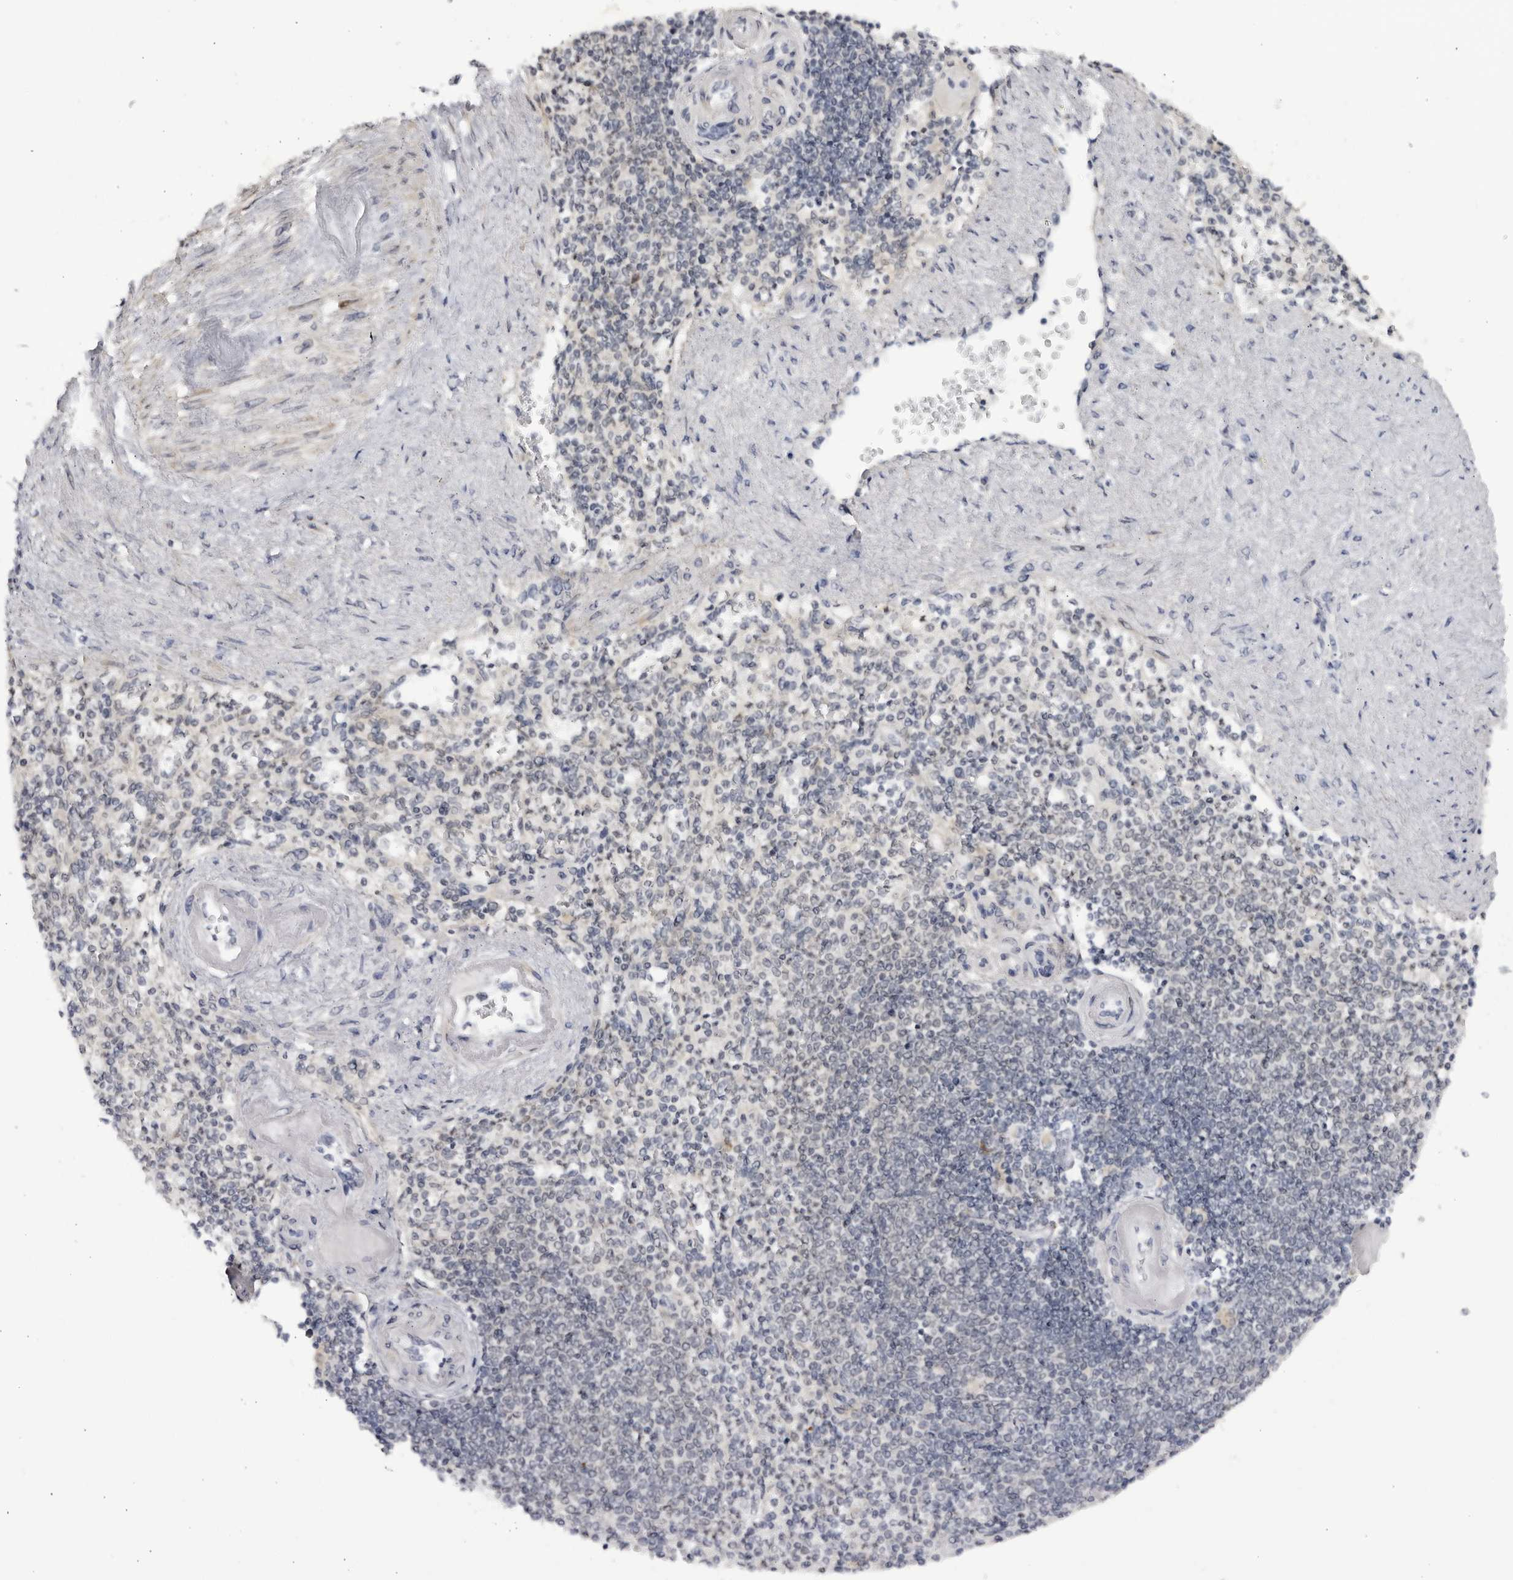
{"staining": {"intensity": "negative", "quantity": "none", "location": "none"}, "tissue": "spleen", "cell_type": "Cells in red pulp", "image_type": "normal", "snomed": [{"axis": "morphology", "description": "Normal tissue, NOS"}, {"axis": "topography", "description": "Spleen"}], "caption": "An immunohistochemistry micrograph of benign spleen is shown. There is no staining in cells in red pulp of spleen.", "gene": "CNBD1", "patient": {"sex": "female", "age": 74}}